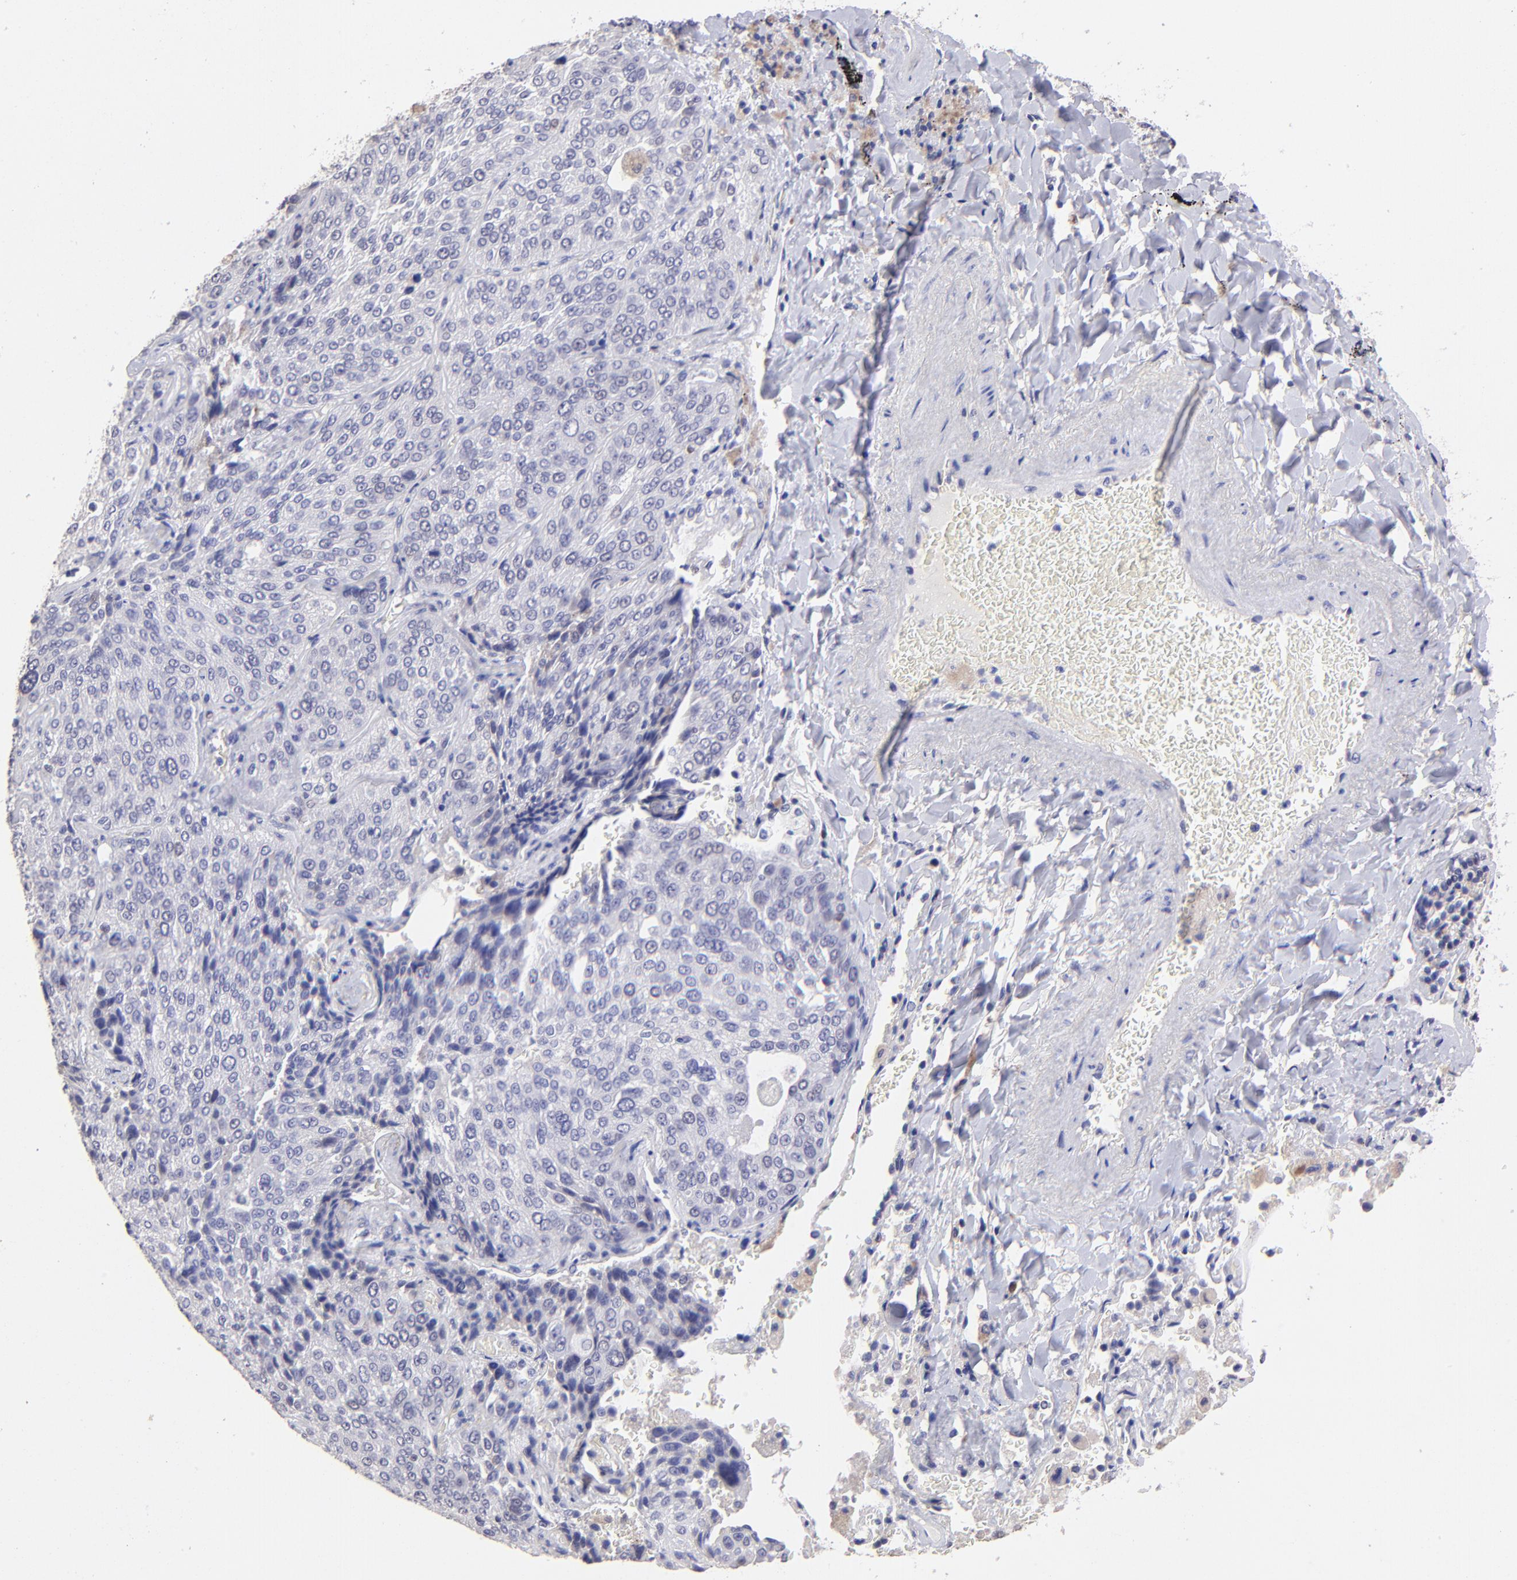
{"staining": {"intensity": "weak", "quantity": "<25%", "location": "nuclear"}, "tissue": "lung cancer", "cell_type": "Tumor cells", "image_type": "cancer", "snomed": [{"axis": "morphology", "description": "Squamous cell carcinoma, NOS"}, {"axis": "topography", "description": "Lung"}], "caption": "This micrograph is of squamous cell carcinoma (lung) stained with immunohistochemistry (IHC) to label a protein in brown with the nuclei are counter-stained blue. There is no positivity in tumor cells. (DAB immunohistochemistry with hematoxylin counter stain).", "gene": "DNMT1", "patient": {"sex": "male", "age": 54}}